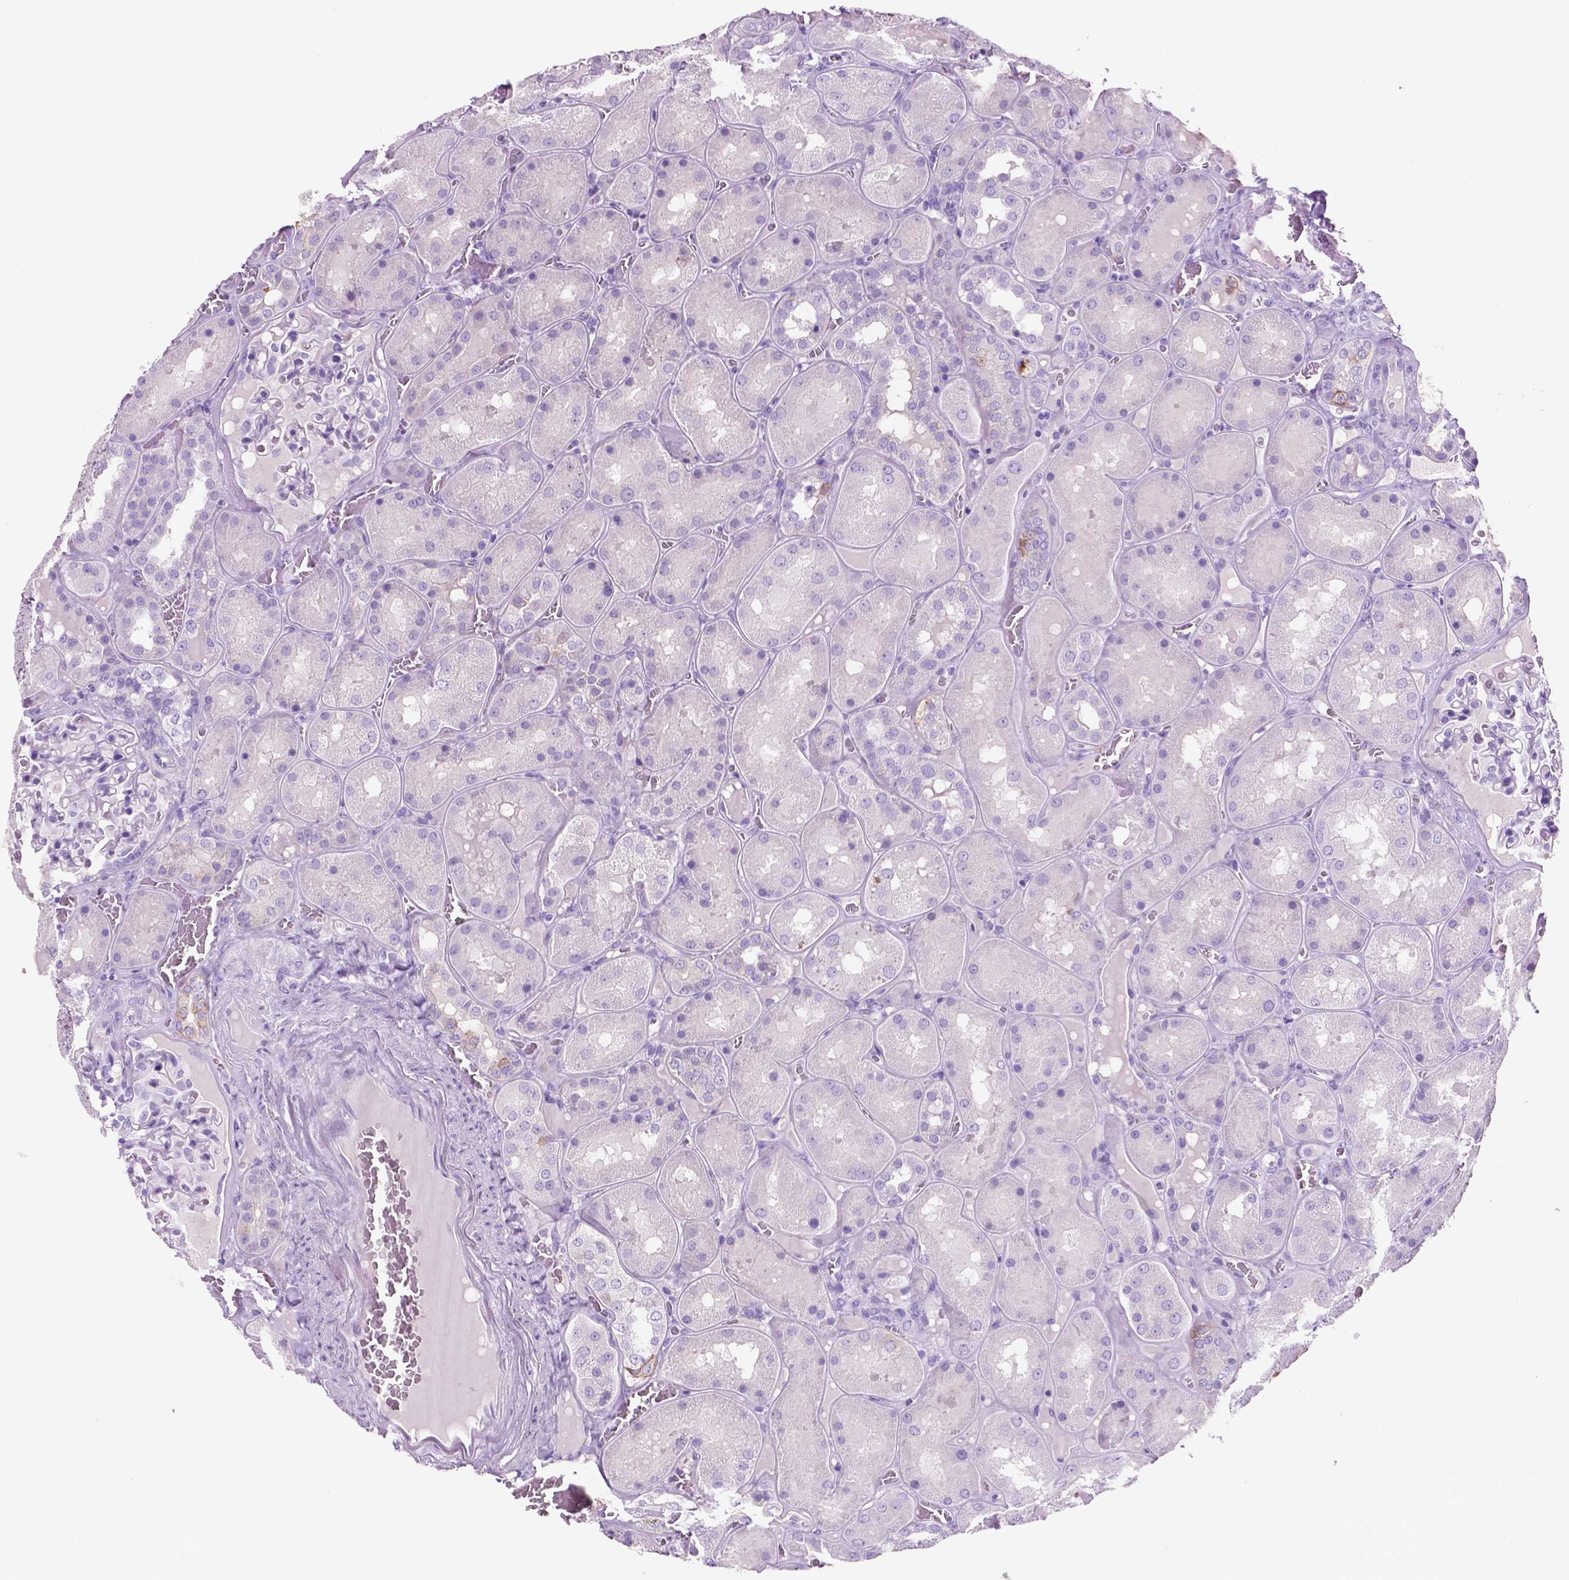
{"staining": {"intensity": "negative", "quantity": "none", "location": "none"}, "tissue": "kidney", "cell_type": "Cells in glomeruli", "image_type": "normal", "snomed": [{"axis": "morphology", "description": "Normal tissue, NOS"}, {"axis": "topography", "description": "Kidney"}], "caption": "Immunohistochemical staining of normal human kidney demonstrates no significant positivity in cells in glomeruli. Brightfield microscopy of immunohistochemistry (IHC) stained with DAB (3,3'-diaminobenzidine) (brown) and hematoxylin (blue), captured at high magnification.", "gene": "POU4F1", "patient": {"sex": "male", "age": 73}}